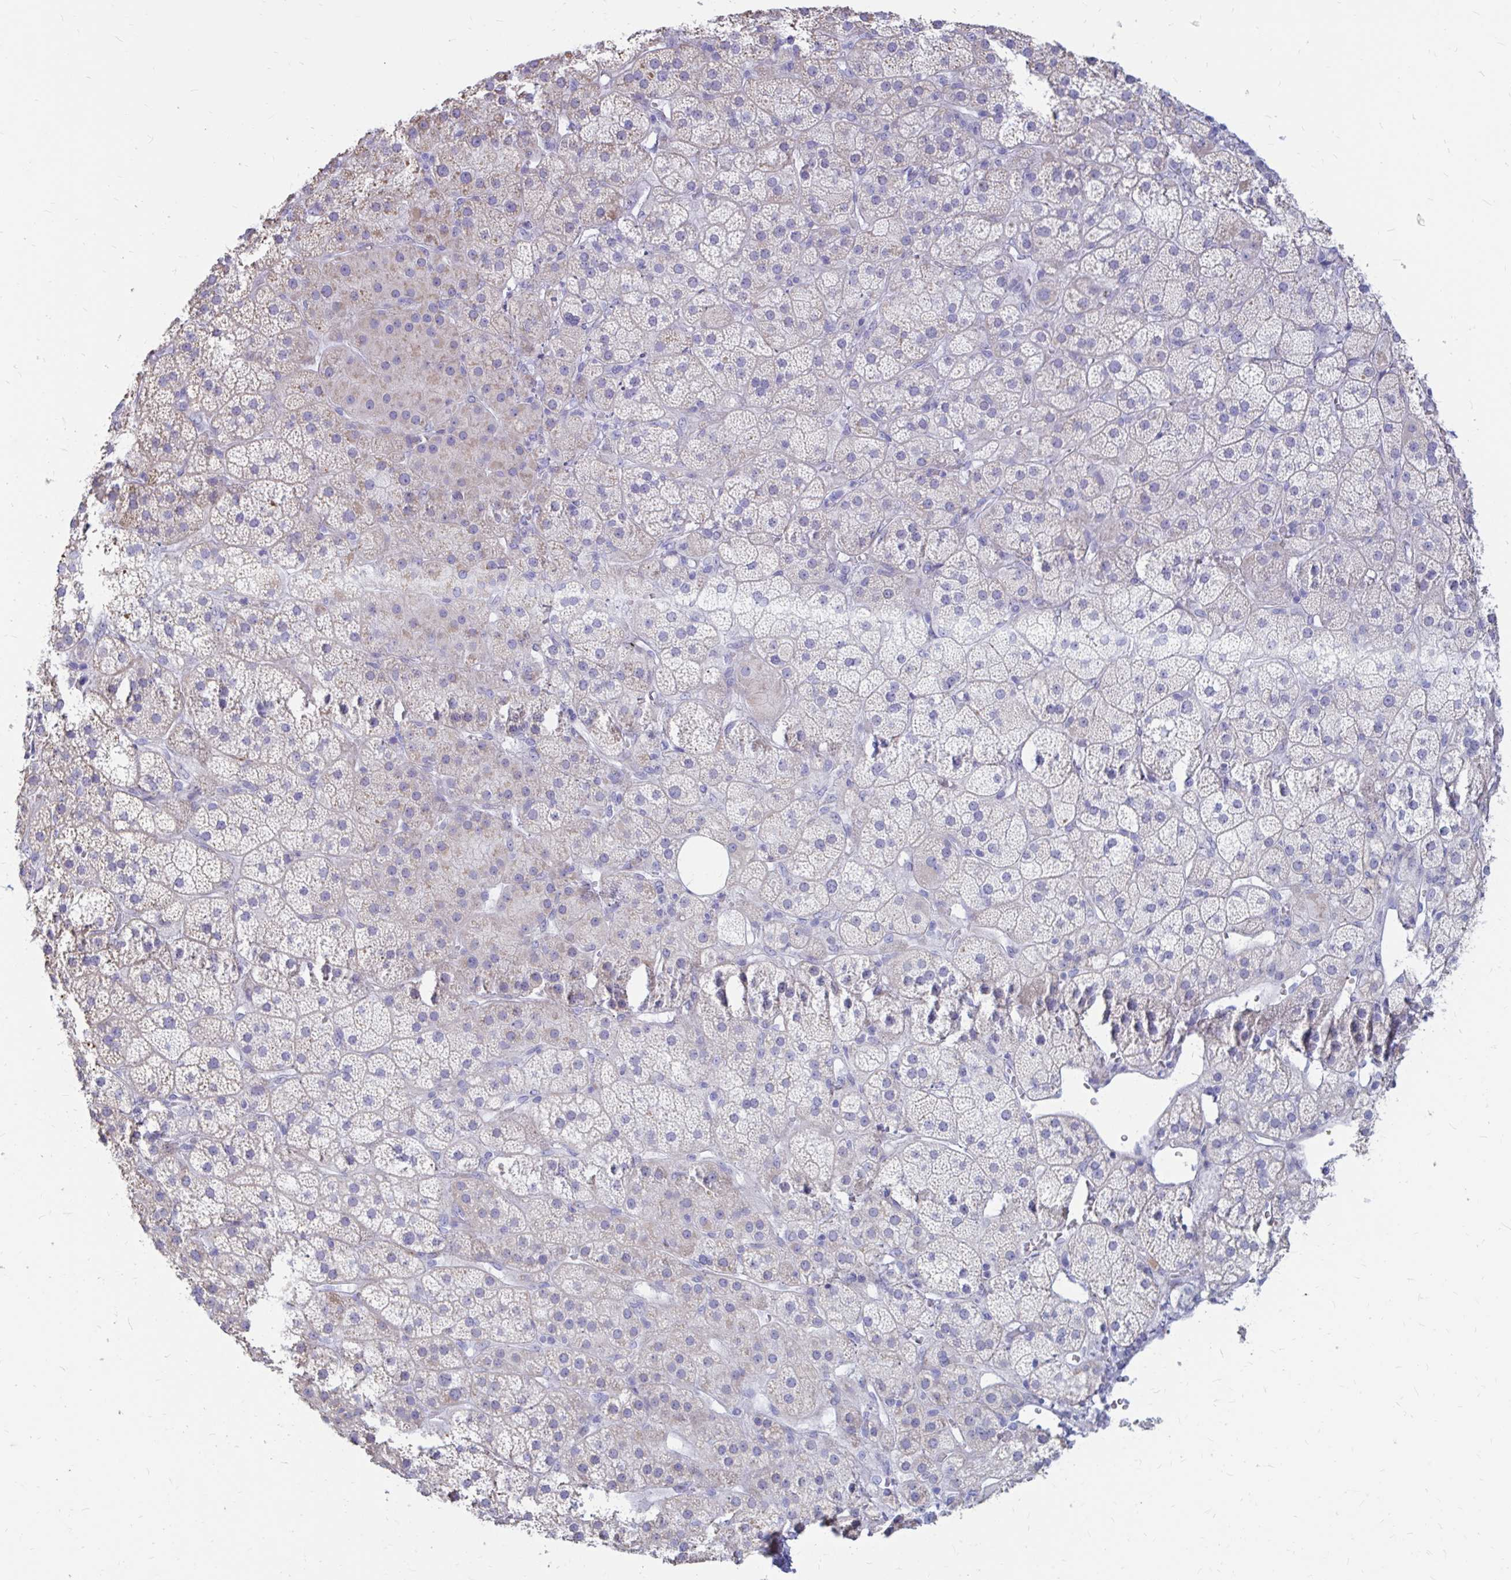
{"staining": {"intensity": "weak", "quantity": "<25%", "location": "cytoplasmic/membranous"}, "tissue": "adrenal gland", "cell_type": "Glandular cells", "image_type": "normal", "snomed": [{"axis": "morphology", "description": "Normal tissue, NOS"}, {"axis": "topography", "description": "Adrenal gland"}], "caption": "An immunohistochemistry (IHC) photomicrograph of normal adrenal gland is shown. There is no staining in glandular cells of adrenal gland.", "gene": "IGSF5", "patient": {"sex": "male", "age": 57}}